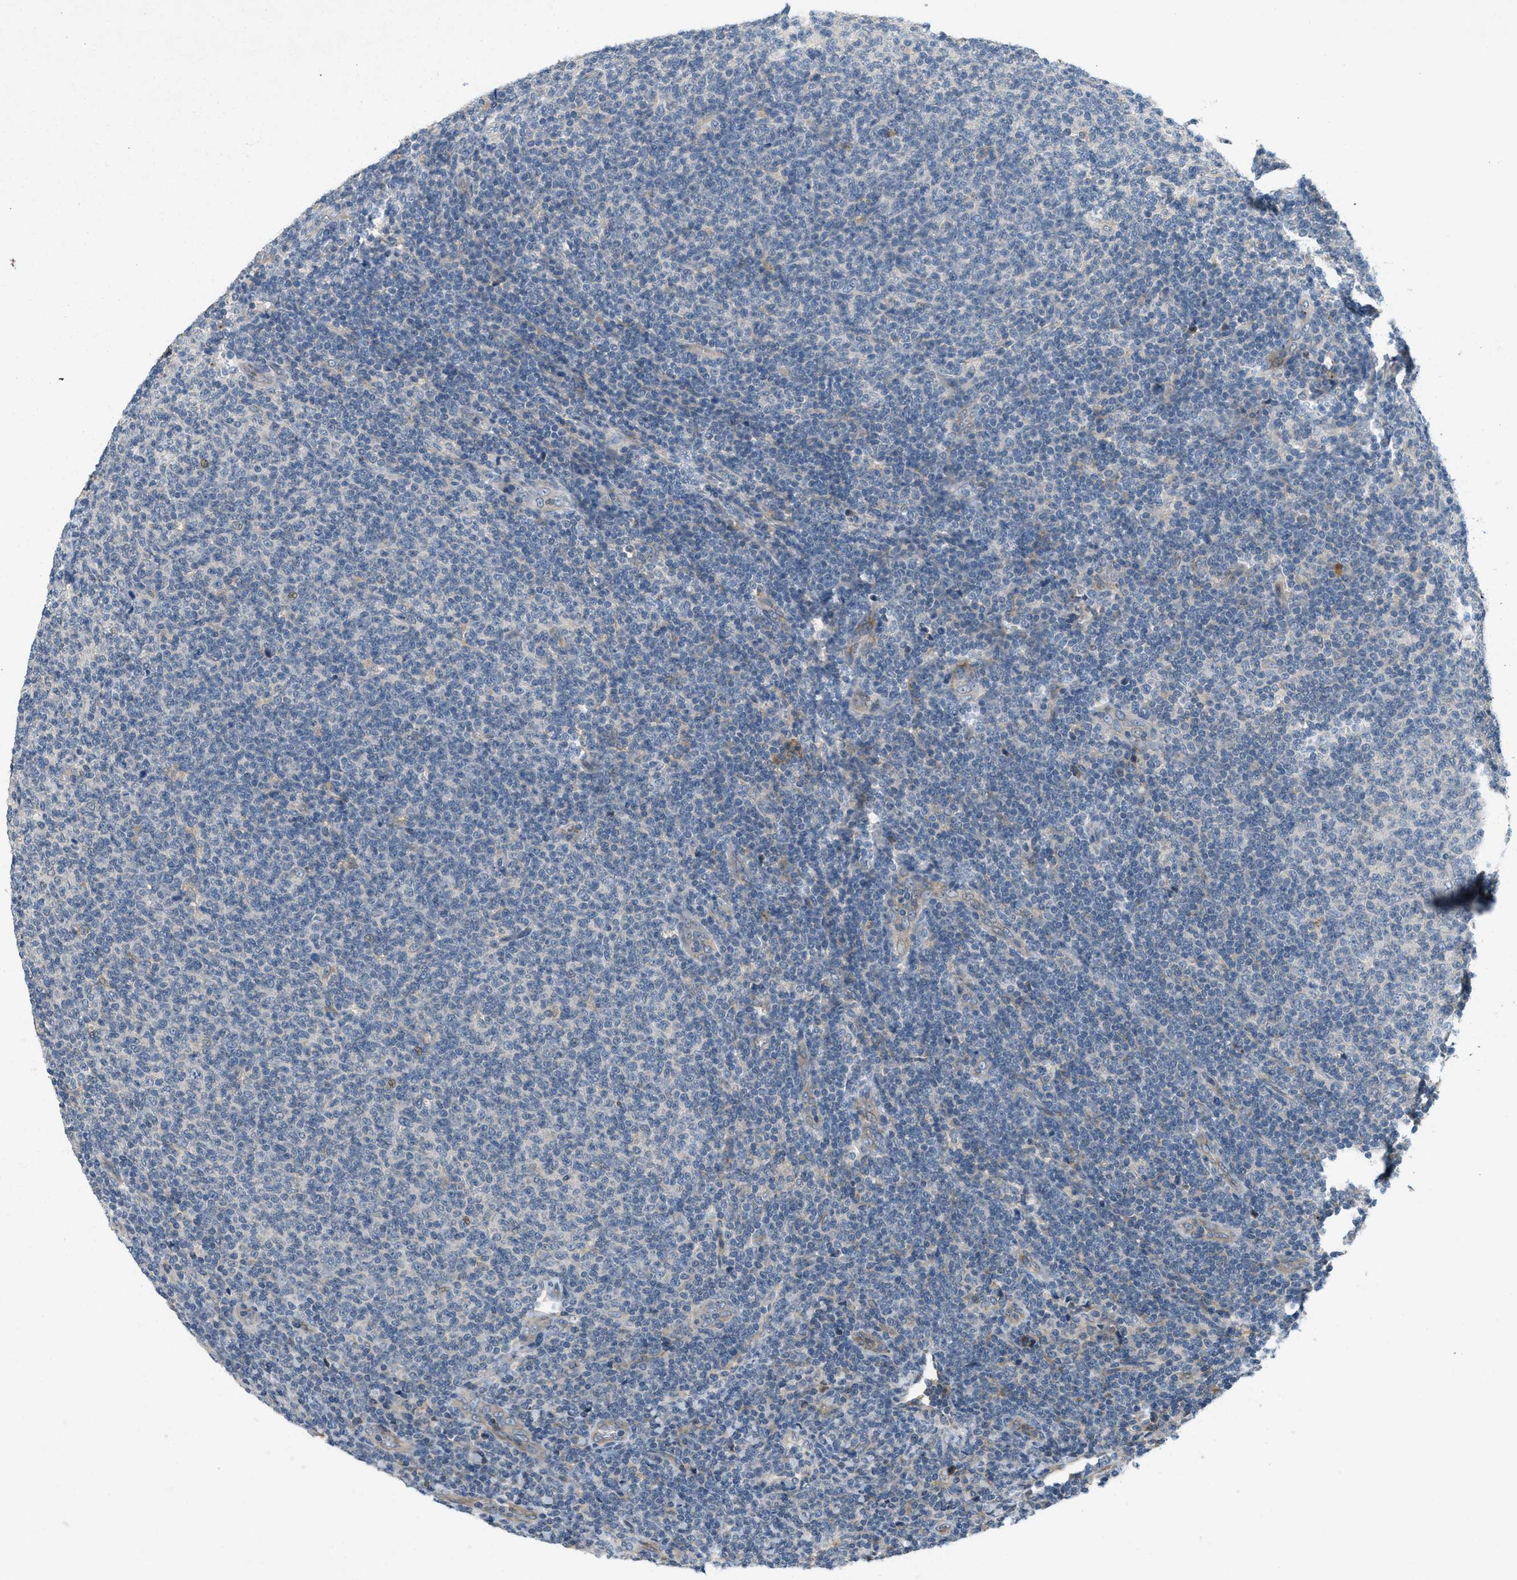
{"staining": {"intensity": "negative", "quantity": "none", "location": "none"}, "tissue": "lymphoma", "cell_type": "Tumor cells", "image_type": "cancer", "snomed": [{"axis": "morphology", "description": "Malignant lymphoma, non-Hodgkin's type, Low grade"}, {"axis": "topography", "description": "Lymph node"}], "caption": "Tumor cells show no significant protein expression in lymphoma. The staining is performed using DAB brown chromogen with nuclei counter-stained in using hematoxylin.", "gene": "ADCY6", "patient": {"sex": "male", "age": 66}}